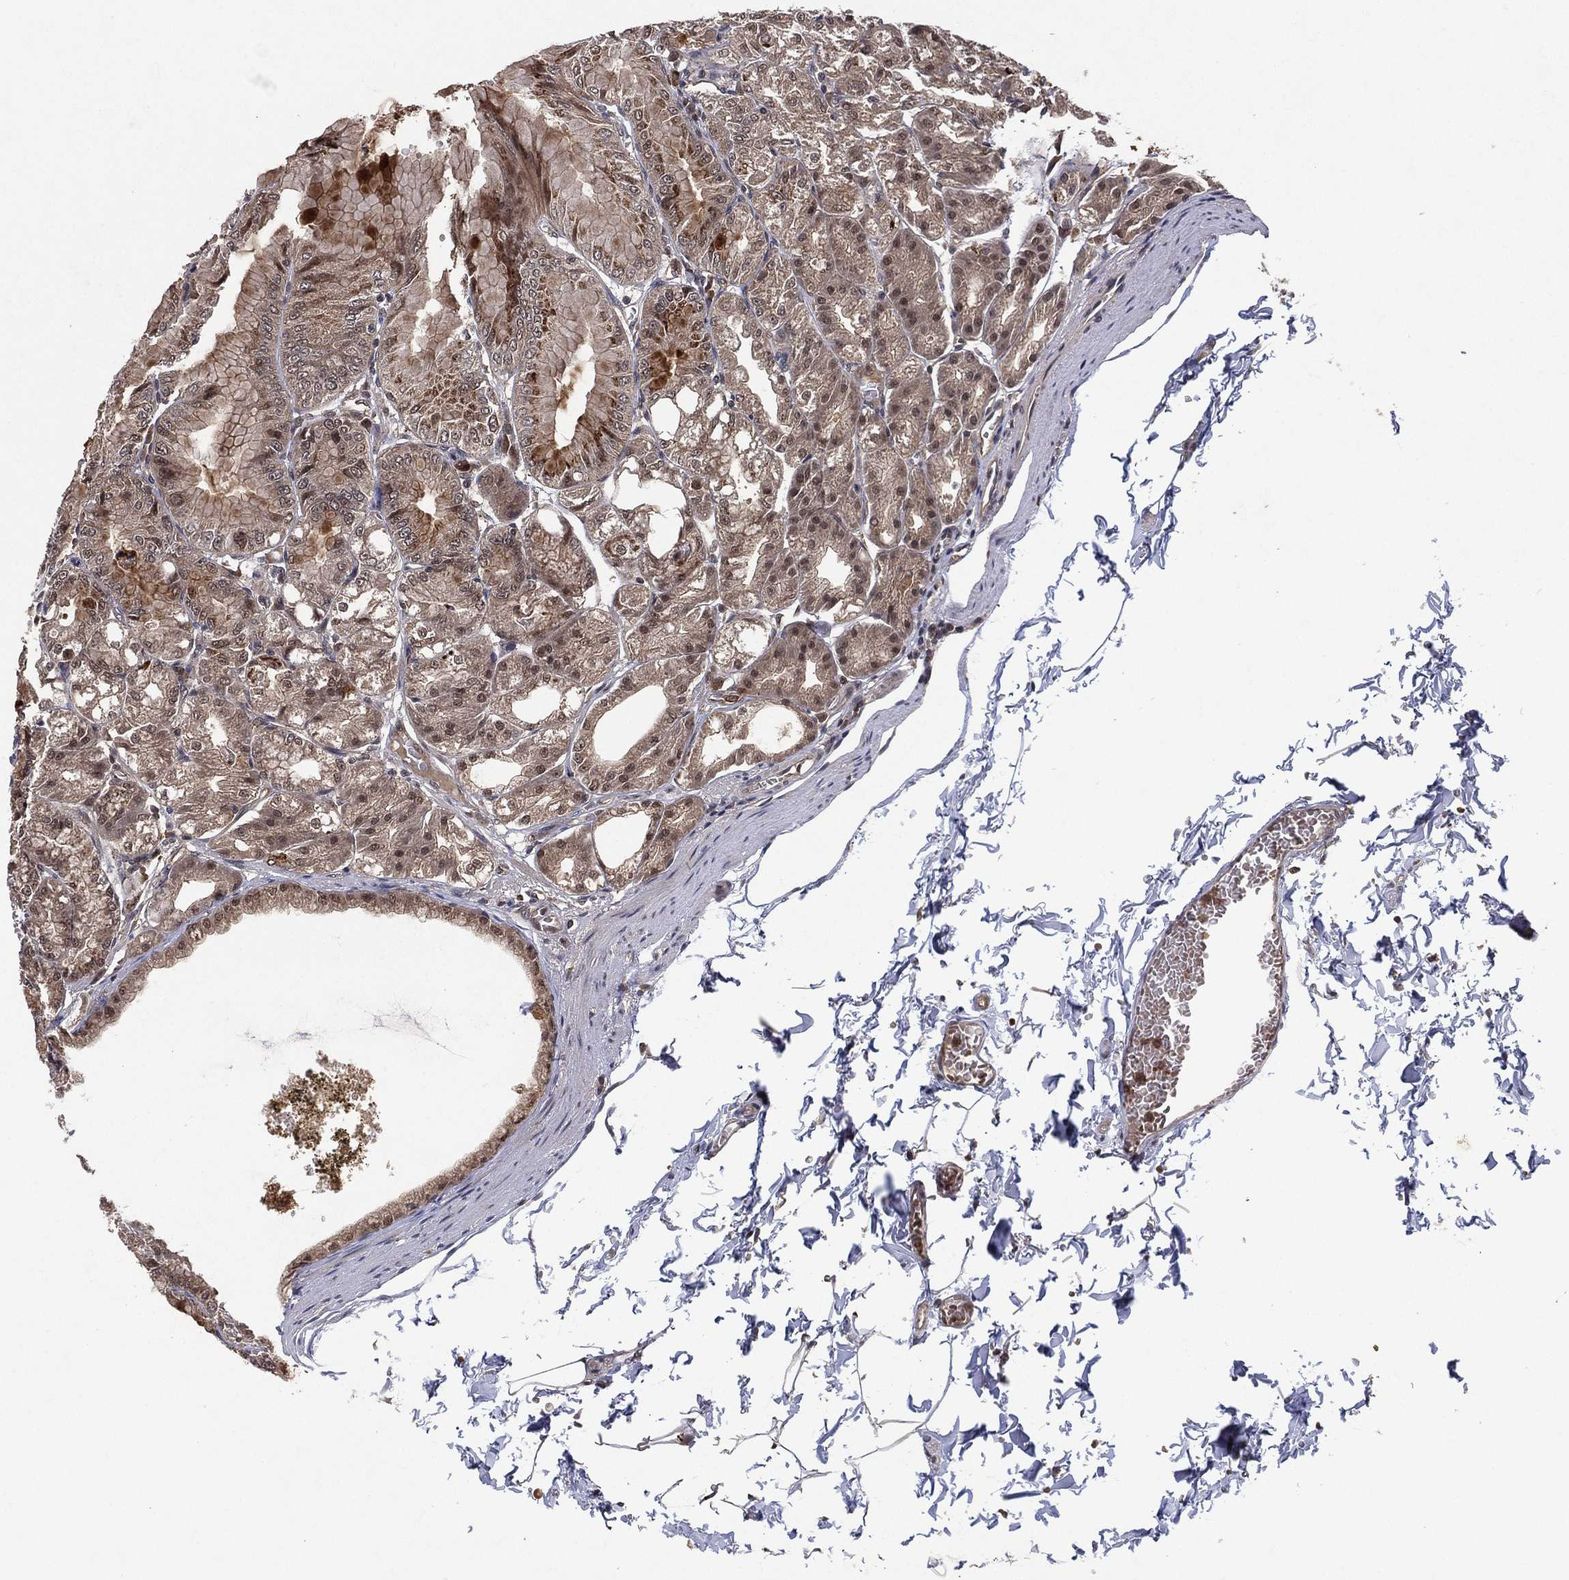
{"staining": {"intensity": "moderate", "quantity": "<25%", "location": "cytoplasmic/membranous"}, "tissue": "stomach", "cell_type": "Glandular cells", "image_type": "normal", "snomed": [{"axis": "morphology", "description": "Normal tissue, NOS"}, {"axis": "topography", "description": "Stomach"}], "caption": "Glandular cells reveal low levels of moderate cytoplasmic/membranous positivity in approximately <25% of cells in unremarkable human stomach.", "gene": "ATG4B", "patient": {"sex": "male", "age": 71}}